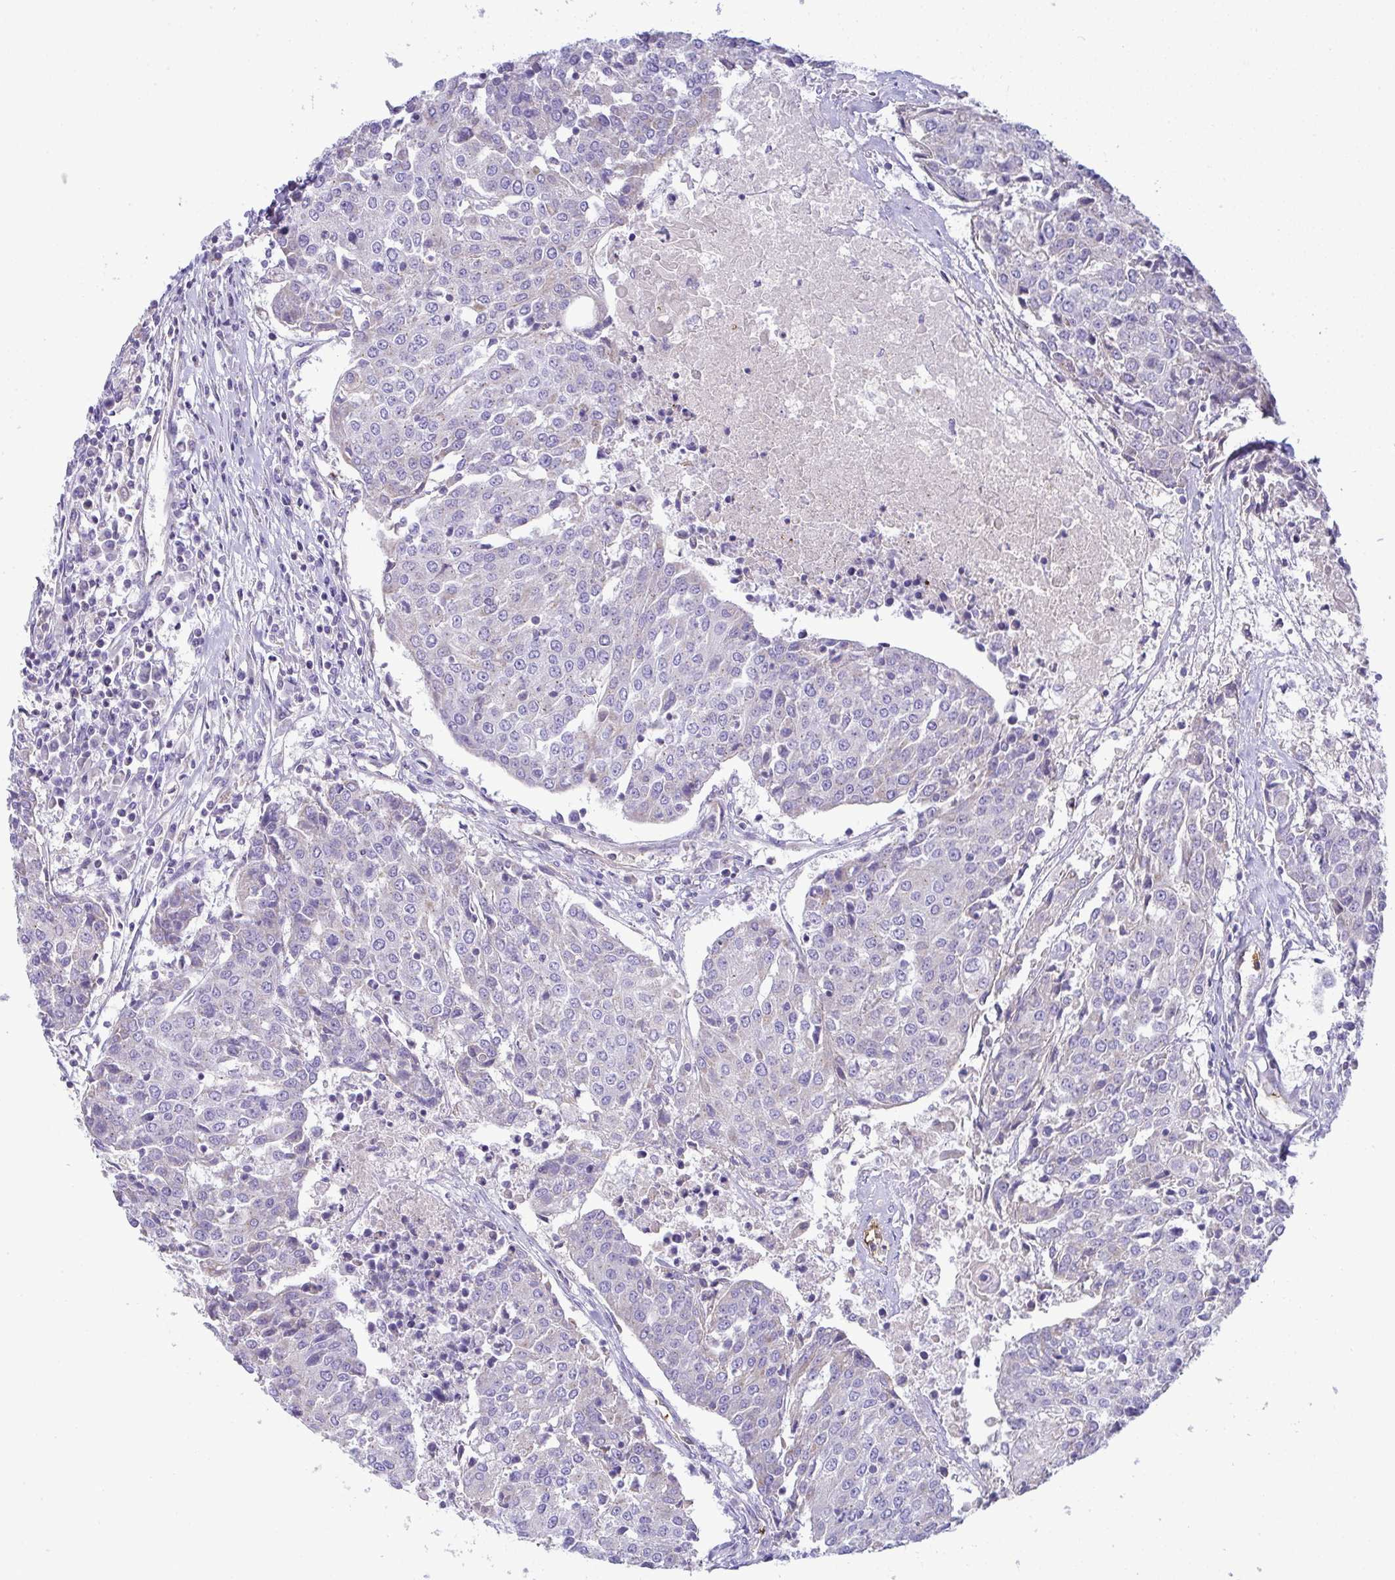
{"staining": {"intensity": "negative", "quantity": "none", "location": "none"}, "tissue": "urothelial cancer", "cell_type": "Tumor cells", "image_type": "cancer", "snomed": [{"axis": "morphology", "description": "Urothelial carcinoma, High grade"}, {"axis": "topography", "description": "Urinary bladder"}], "caption": "Photomicrograph shows no significant protein staining in tumor cells of urothelial carcinoma (high-grade).", "gene": "PLA2G12B", "patient": {"sex": "female", "age": 85}}